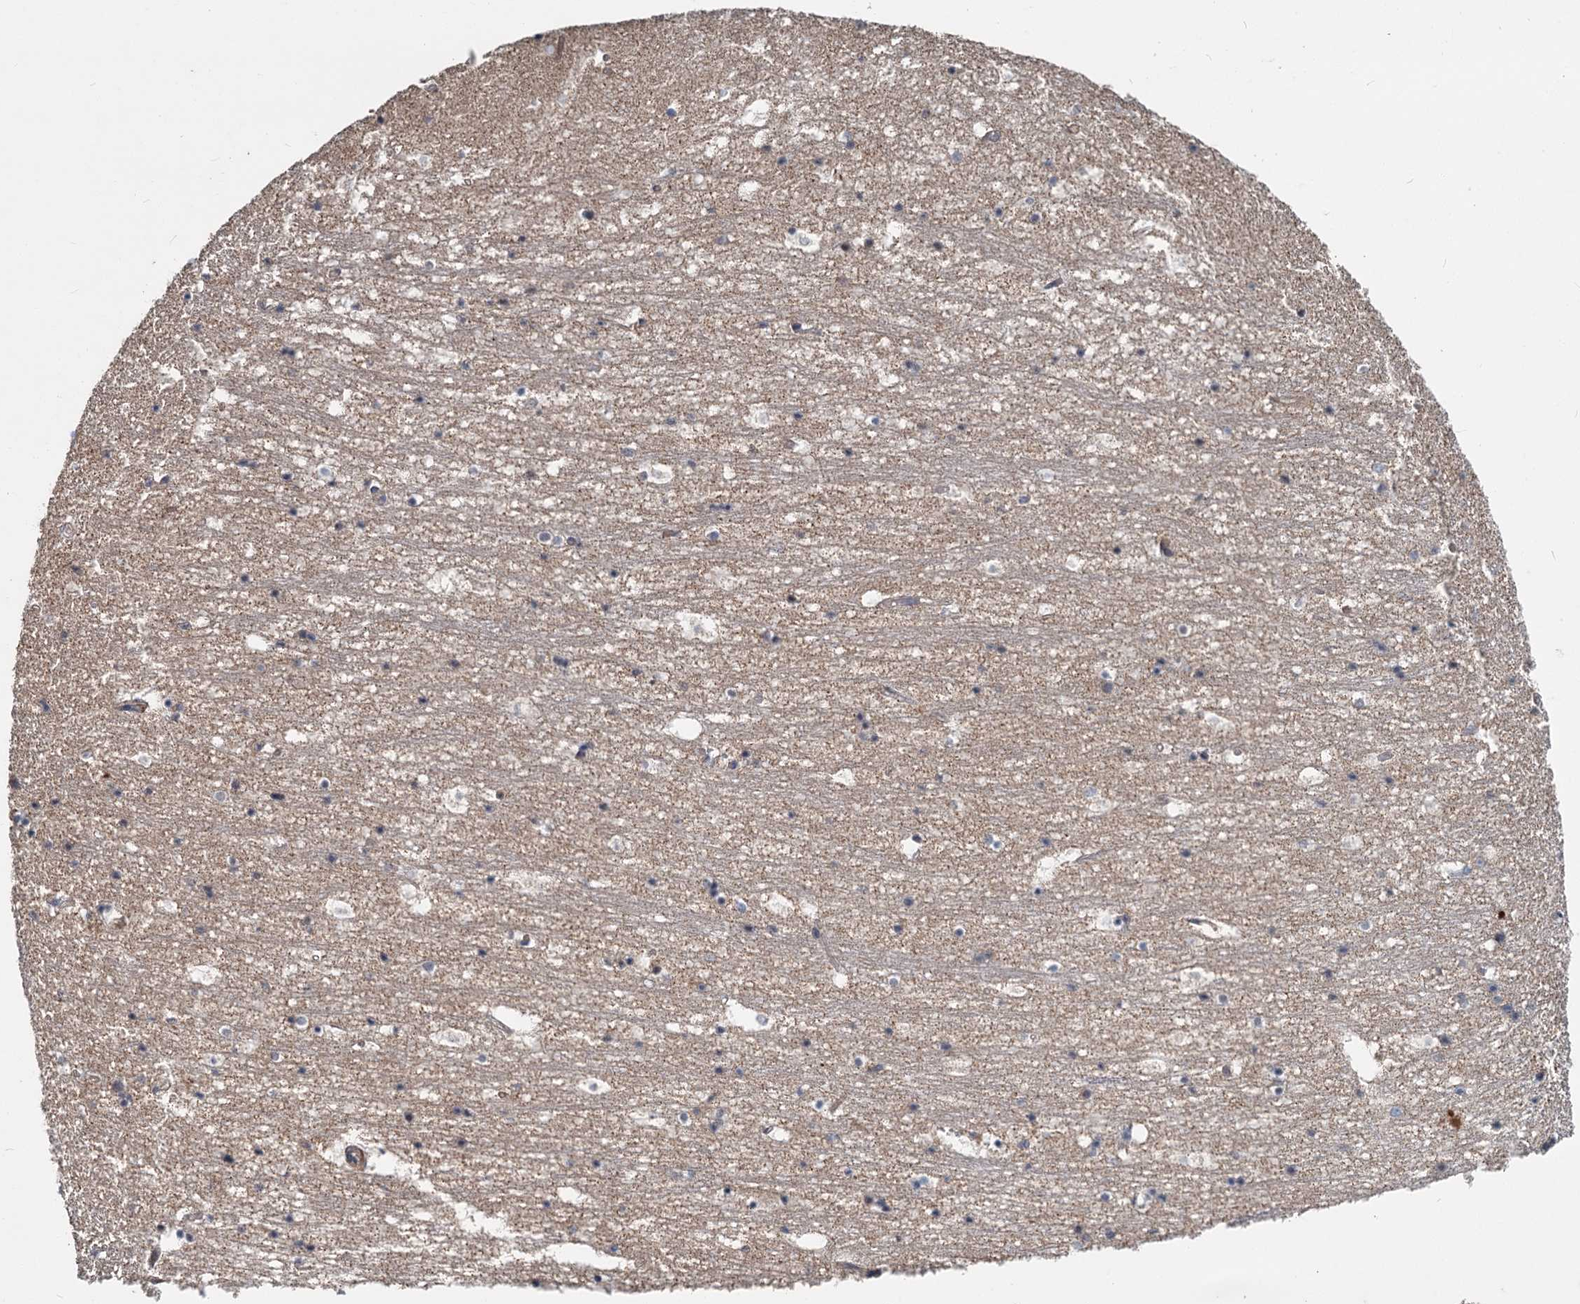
{"staining": {"intensity": "negative", "quantity": "none", "location": "none"}, "tissue": "hippocampus", "cell_type": "Glial cells", "image_type": "normal", "snomed": [{"axis": "morphology", "description": "Normal tissue, NOS"}, {"axis": "topography", "description": "Hippocampus"}], "caption": "The immunohistochemistry (IHC) photomicrograph has no significant staining in glial cells of hippocampus. (DAB immunohistochemistry (IHC) with hematoxylin counter stain).", "gene": "ADCY2", "patient": {"sex": "female", "age": 52}}